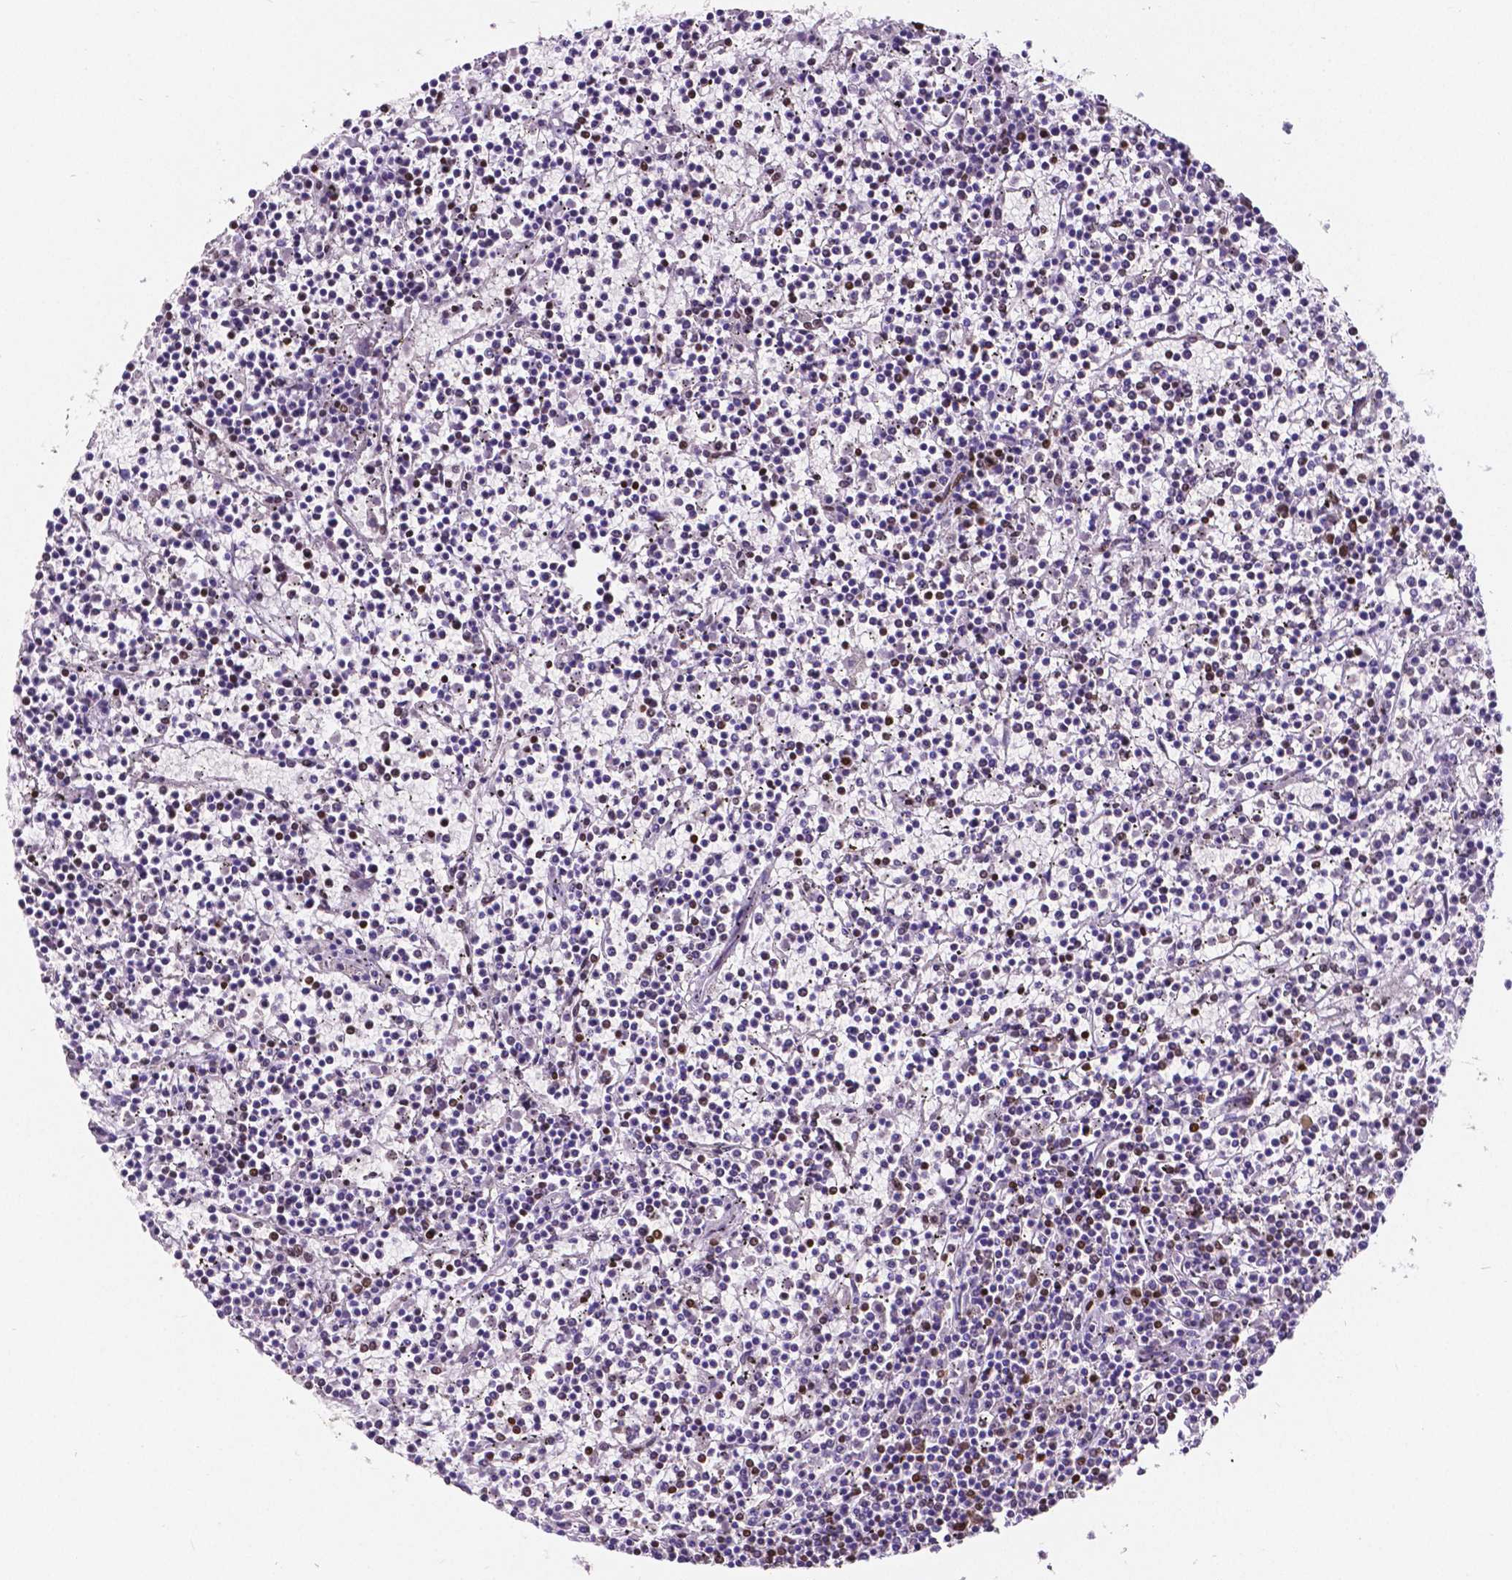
{"staining": {"intensity": "negative", "quantity": "none", "location": "none"}, "tissue": "lymphoma", "cell_type": "Tumor cells", "image_type": "cancer", "snomed": [{"axis": "morphology", "description": "Malignant lymphoma, non-Hodgkin's type, Low grade"}, {"axis": "topography", "description": "Spleen"}], "caption": "Low-grade malignant lymphoma, non-Hodgkin's type was stained to show a protein in brown. There is no significant staining in tumor cells. The staining was performed using DAB to visualize the protein expression in brown, while the nuclei were stained in blue with hematoxylin (Magnification: 20x).", "gene": "MEF2C", "patient": {"sex": "female", "age": 19}}